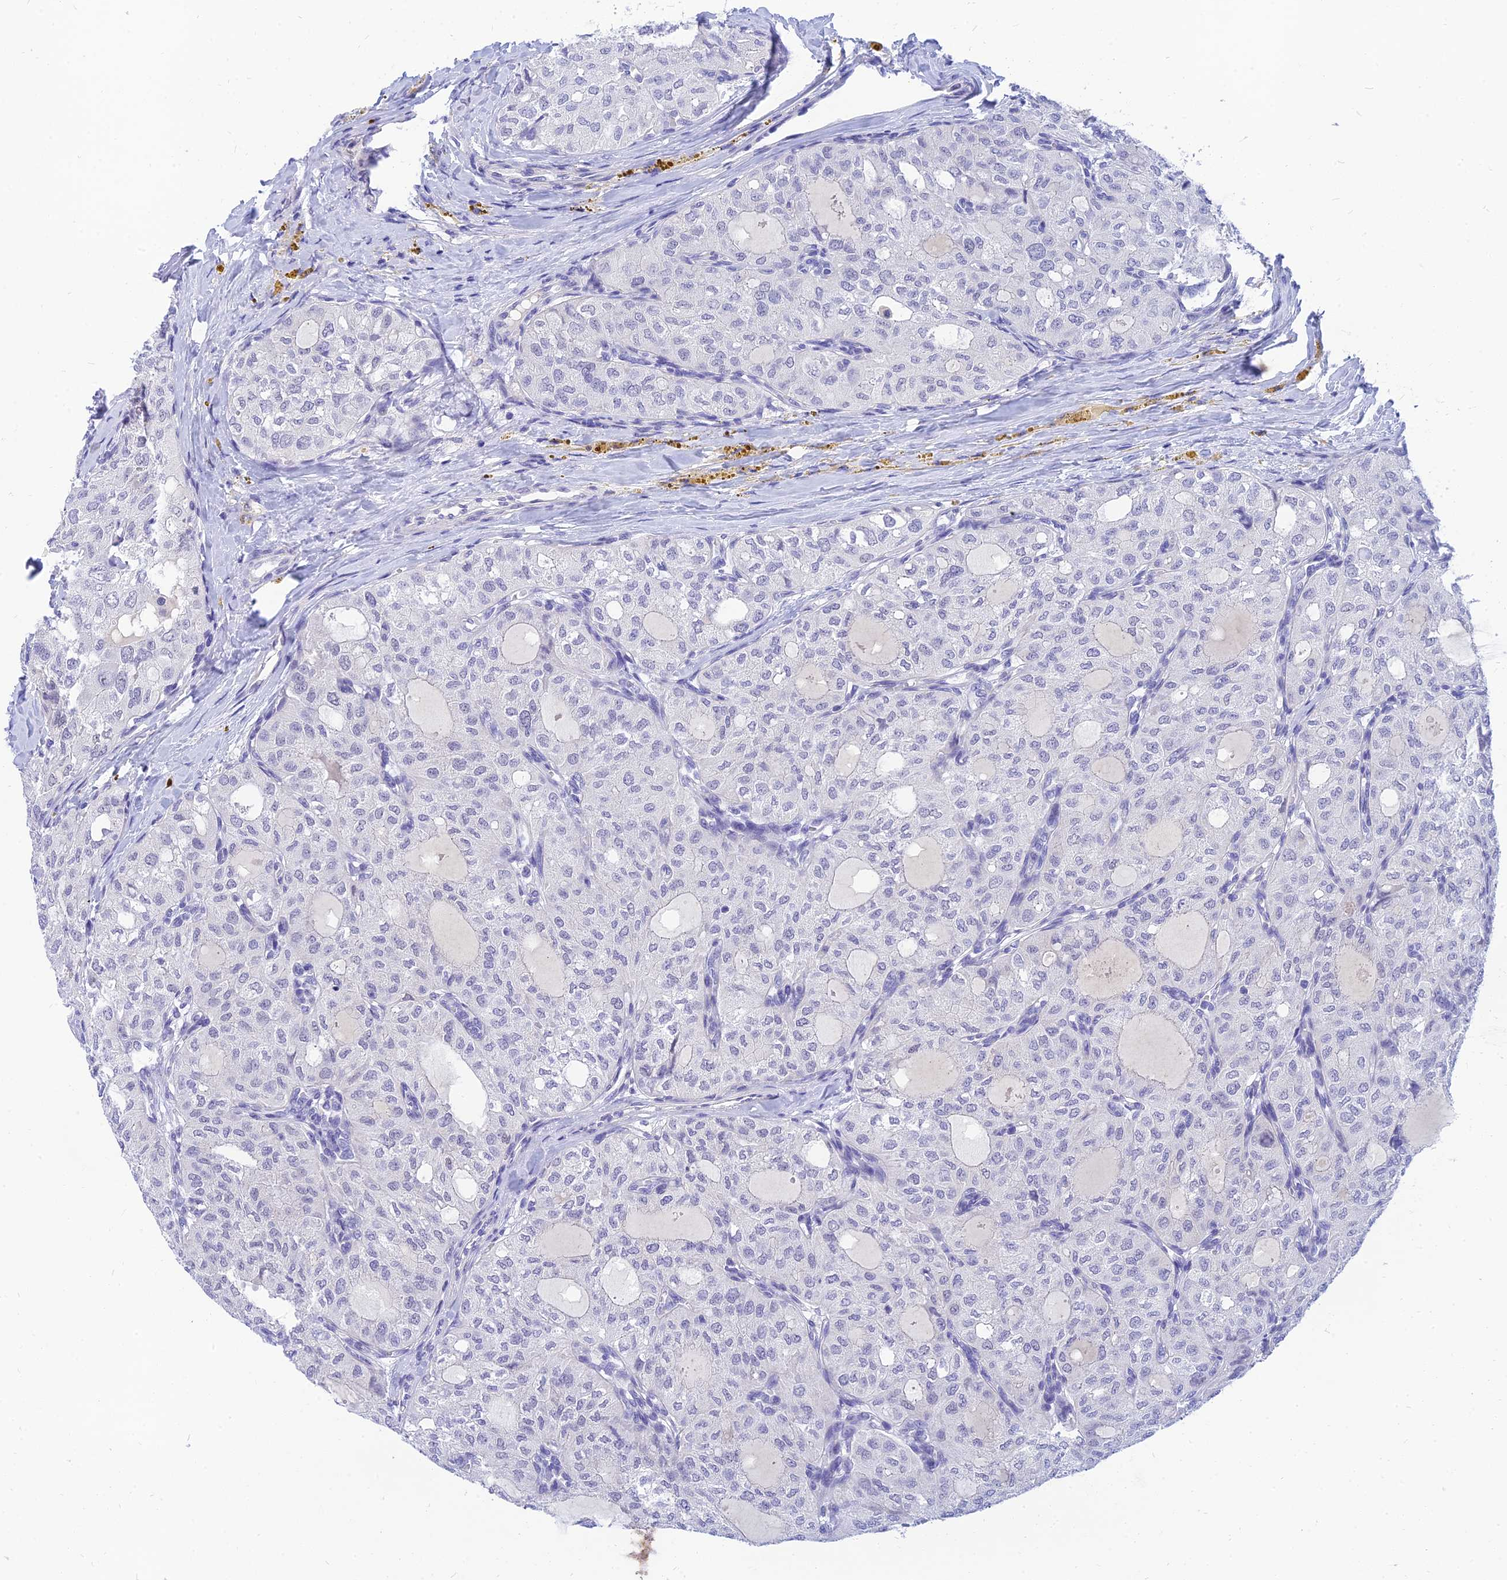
{"staining": {"intensity": "negative", "quantity": "none", "location": "none"}, "tissue": "thyroid cancer", "cell_type": "Tumor cells", "image_type": "cancer", "snomed": [{"axis": "morphology", "description": "Follicular adenoma carcinoma, NOS"}, {"axis": "topography", "description": "Thyroid gland"}], "caption": "The micrograph exhibits no significant positivity in tumor cells of thyroid cancer (follicular adenoma carcinoma).", "gene": "TMEM161B", "patient": {"sex": "male", "age": 75}}